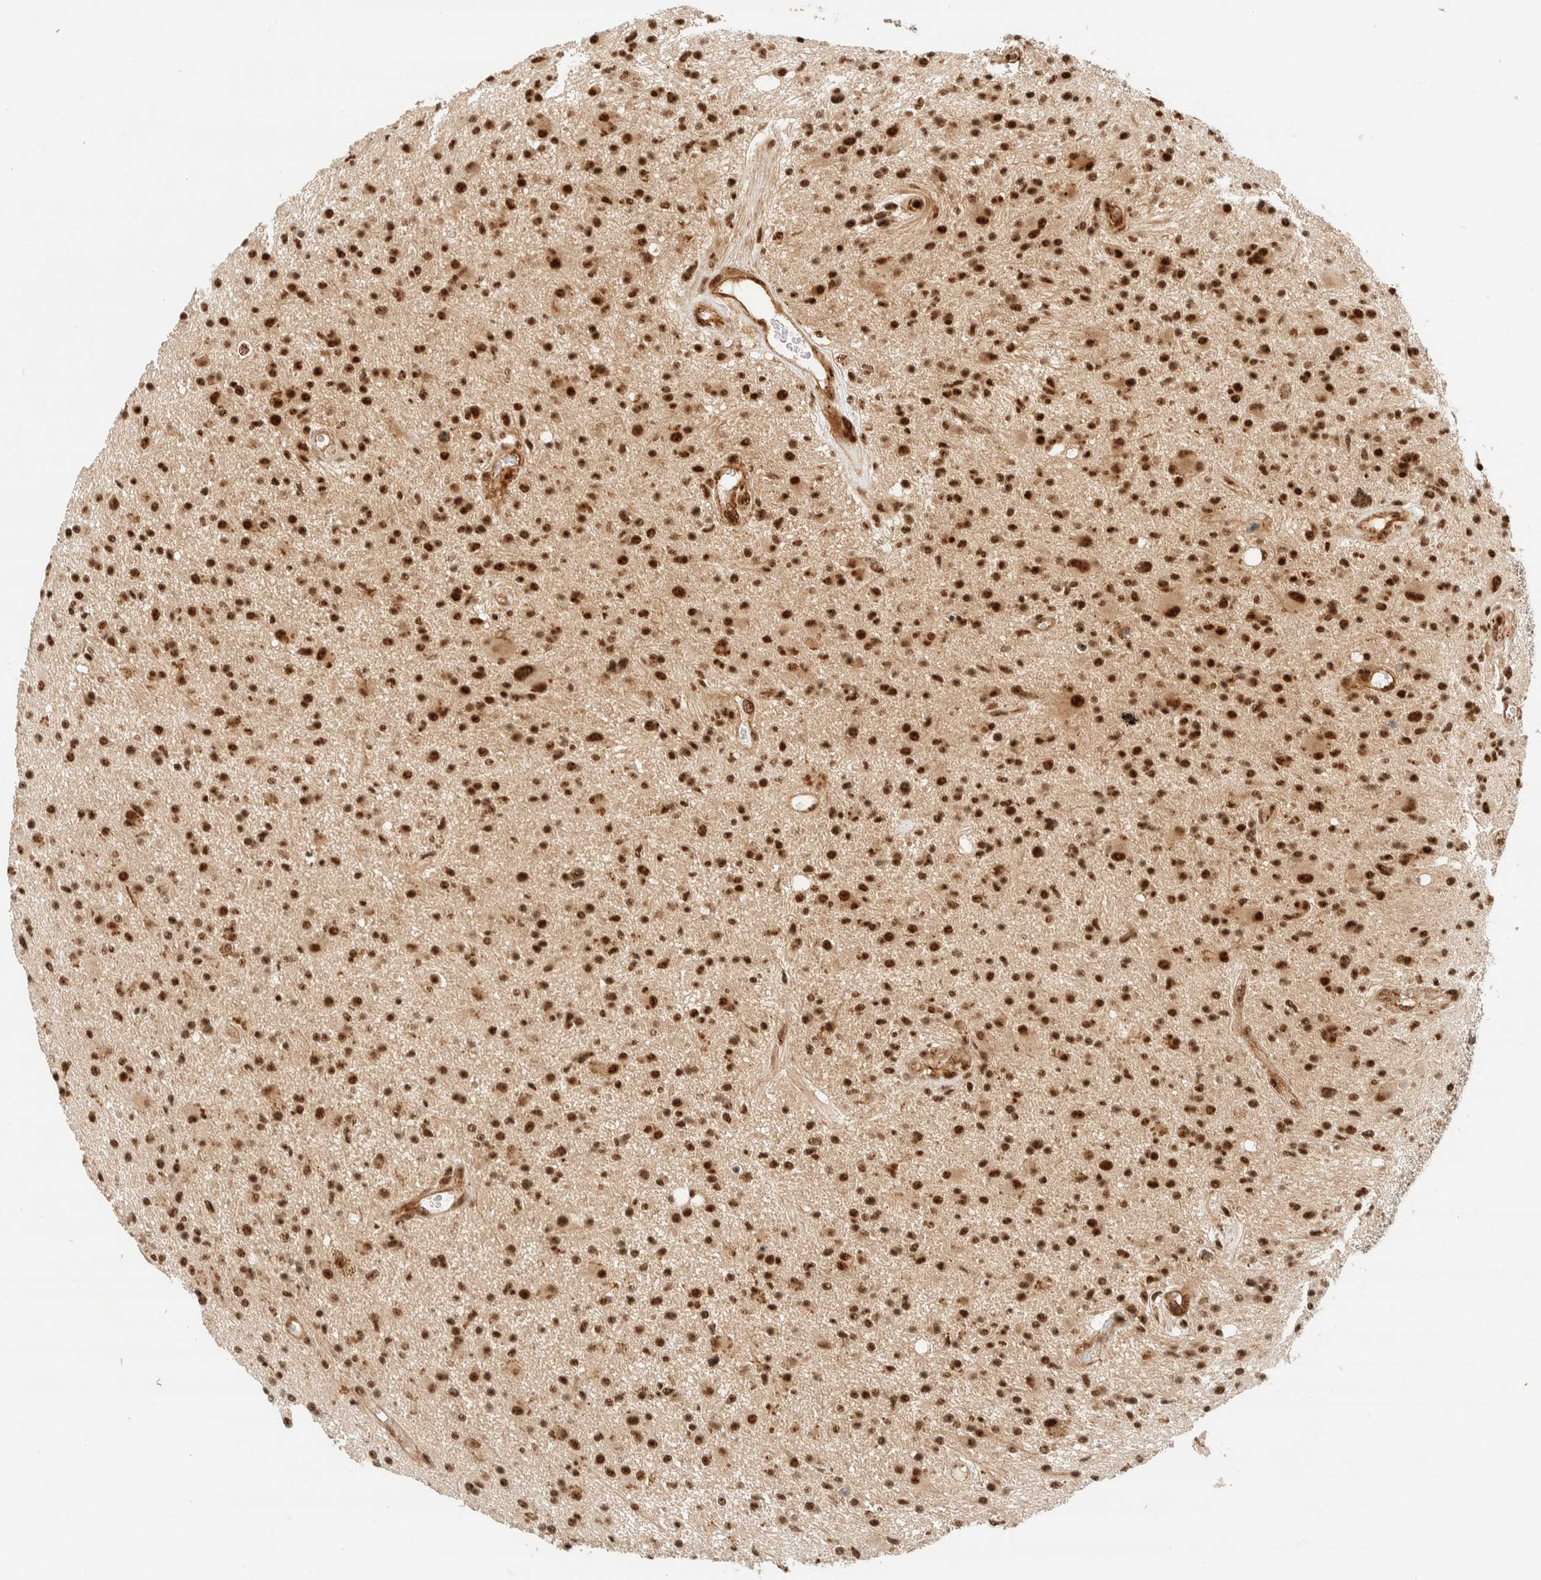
{"staining": {"intensity": "strong", "quantity": ">75%", "location": "nuclear"}, "tissue": "glioma", "cell_type": "Tumor cells", "image_type": "cancer", "snomed": [{"axis": "morphology", "description": "Glioma, malignant, High grade"}, {"axis": "topography", "description": "Brain"}], "caption": "Protein analysis of glioma tissue displays strong nuclear expression in about >75% of tumor cells.", "gene": "SIK1", "patient": {"sex": "male", "age": 33}}